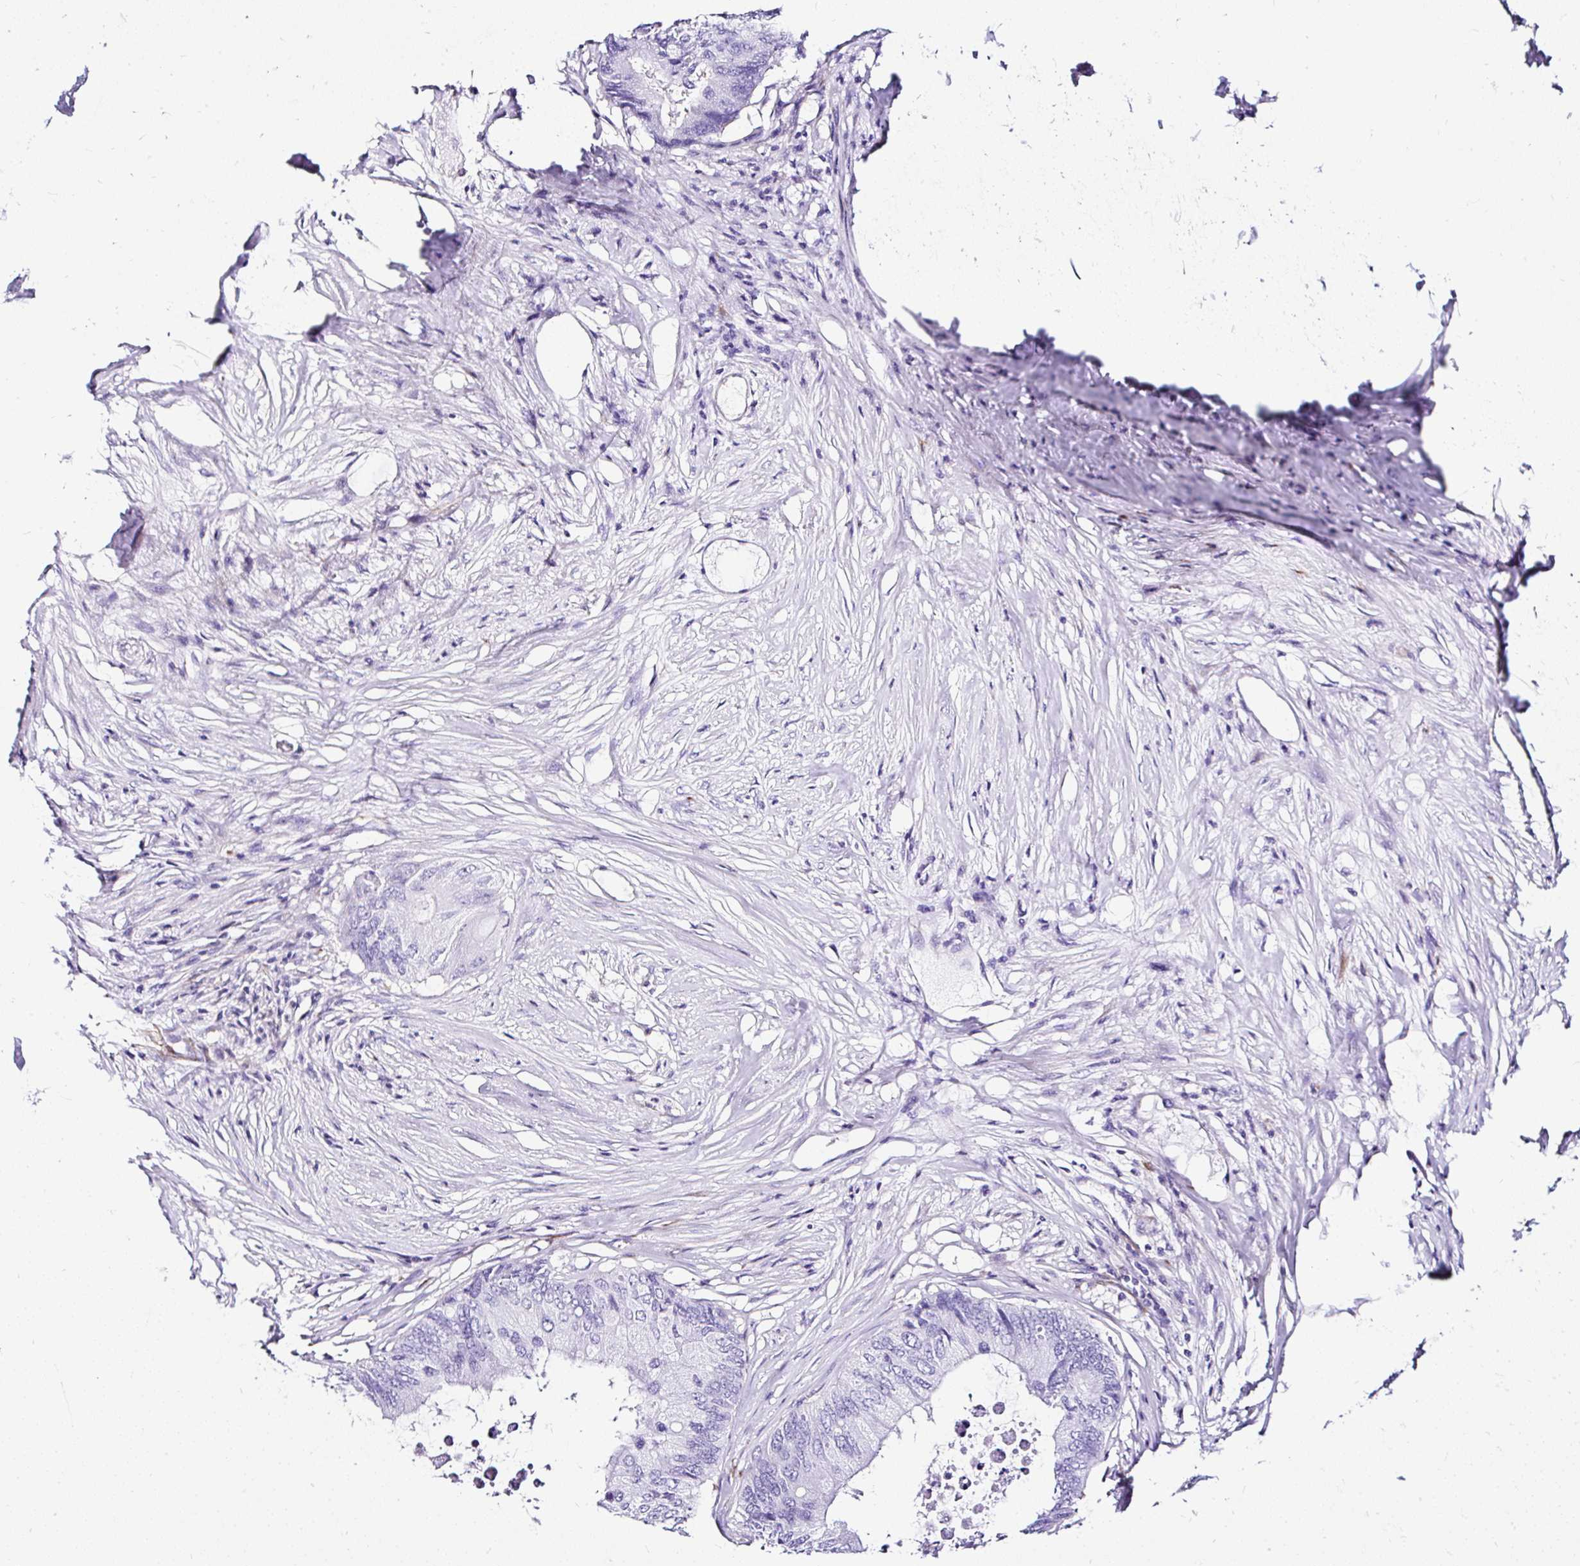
{"staining": {"intensity": "negative", "quantity": "none", "location": "none"}, "tissue": "colorectal cancer", "cell_type": "Tumor cells", "image_type": "cancer", "snomed": [{"axis": "morphology", "description": "Adenocarcinoma, NOS"}, {"axis": "topography", "description": "Colon"}], "caption": "Protein analysis of colorectal adenocarcinoma demonstrates no significant expression in tumor cells.", "gene": "DEPDC5", "patient": {"sex": "male", "age": 71}}